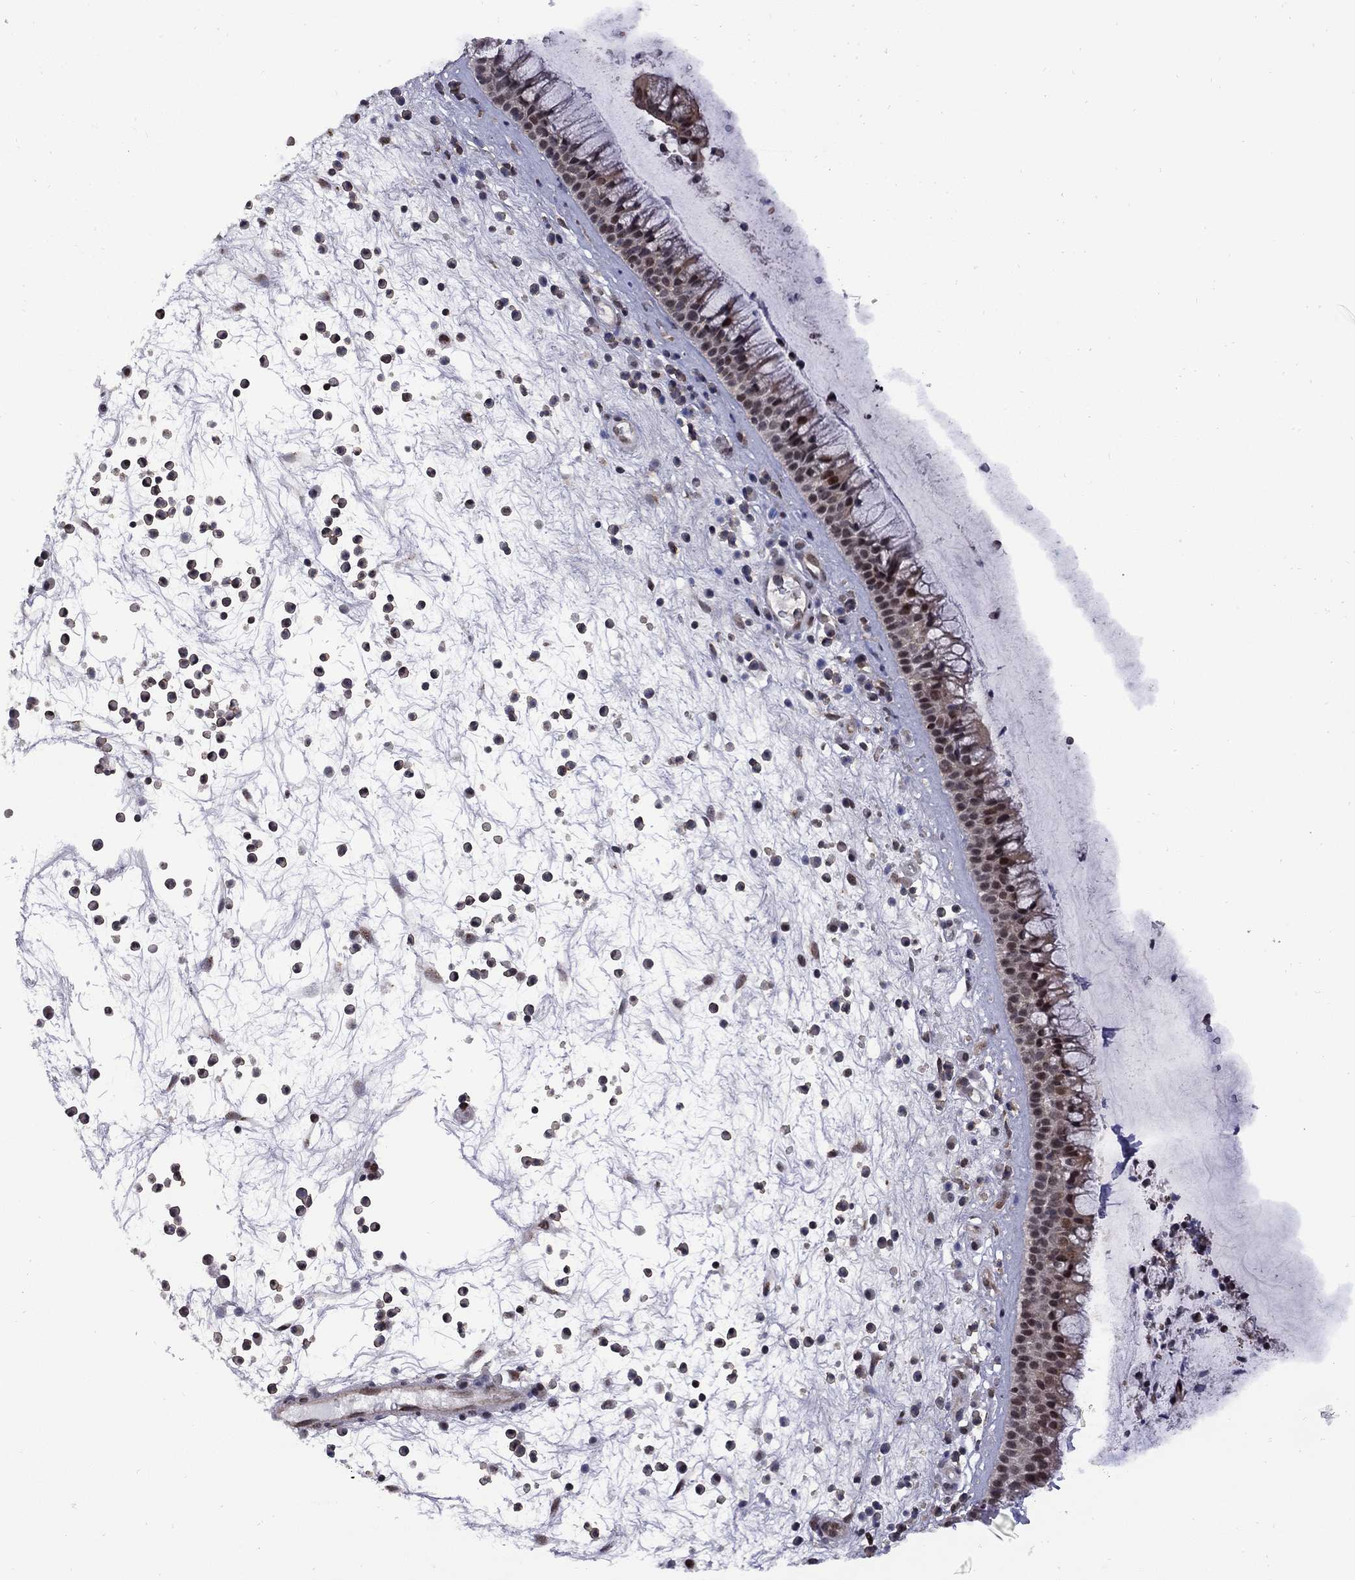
{"staining": {"intensity": "strong", "quantity": "<25%", "location": "nuclear"}, "tissue": "nasopharynx", "cell_type": "Respiratory epithelial cells", "image_type": "normal", "snomed": [{"axis": "morphology", "description": "Normal tissue, NOS"}, {"axis": "topography", "description": "Nasopharynx"}], "caption": "Nasopharynx stained with DAB immunohistochemistry (IHC) reveals medium levels of strong nuclear staining in approximately <25% of respiratory epithelial cells. (DAB (3,3'-diaminobenzidine) = brown stain, brightfield microscopy at high magnification).", "gene": "BRF1", "patient": {"sex": "male", "age": 77}}